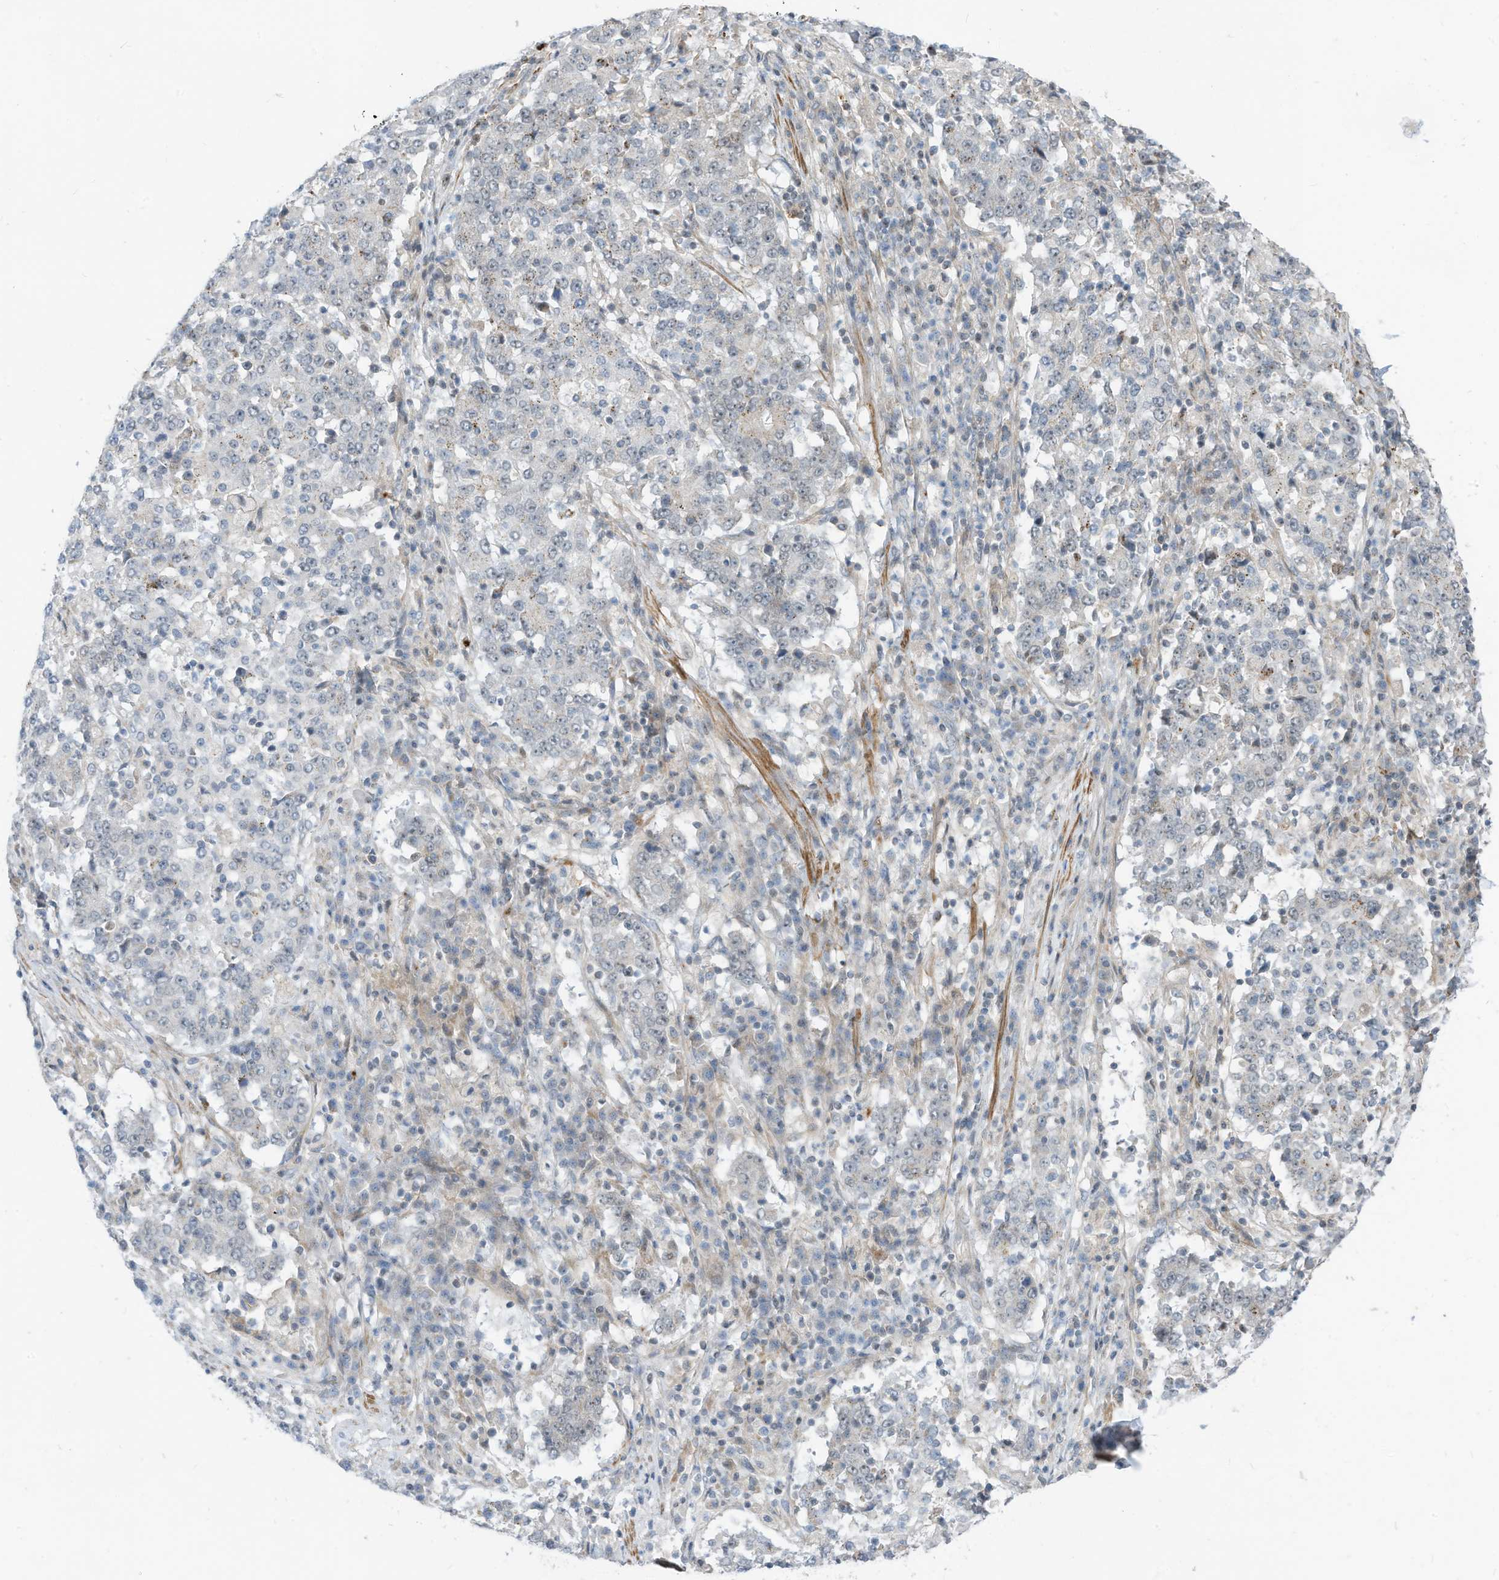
{"staining": {"intensity": "negative", "quantity": "none", "location": "none"}, "tissue": "stomach cancer", "cell_type": "Tumor cells", "image_type": "cancer", "snomed": [{"axis": "morphology", "description": "Adenocarcinoma, NOS"}, {"axis": "topography", "description": "Stomach"}], "caption": "Protein analysis of stomach cancer shows no significant positivity in tumor cells. (Stains: DAB IHC with hematoxylin counter stain, Microscopy: brightfield microscopy at high magnification).", "gene": "GPATCH3", "patient": {"sex": "male", "age": 59}}